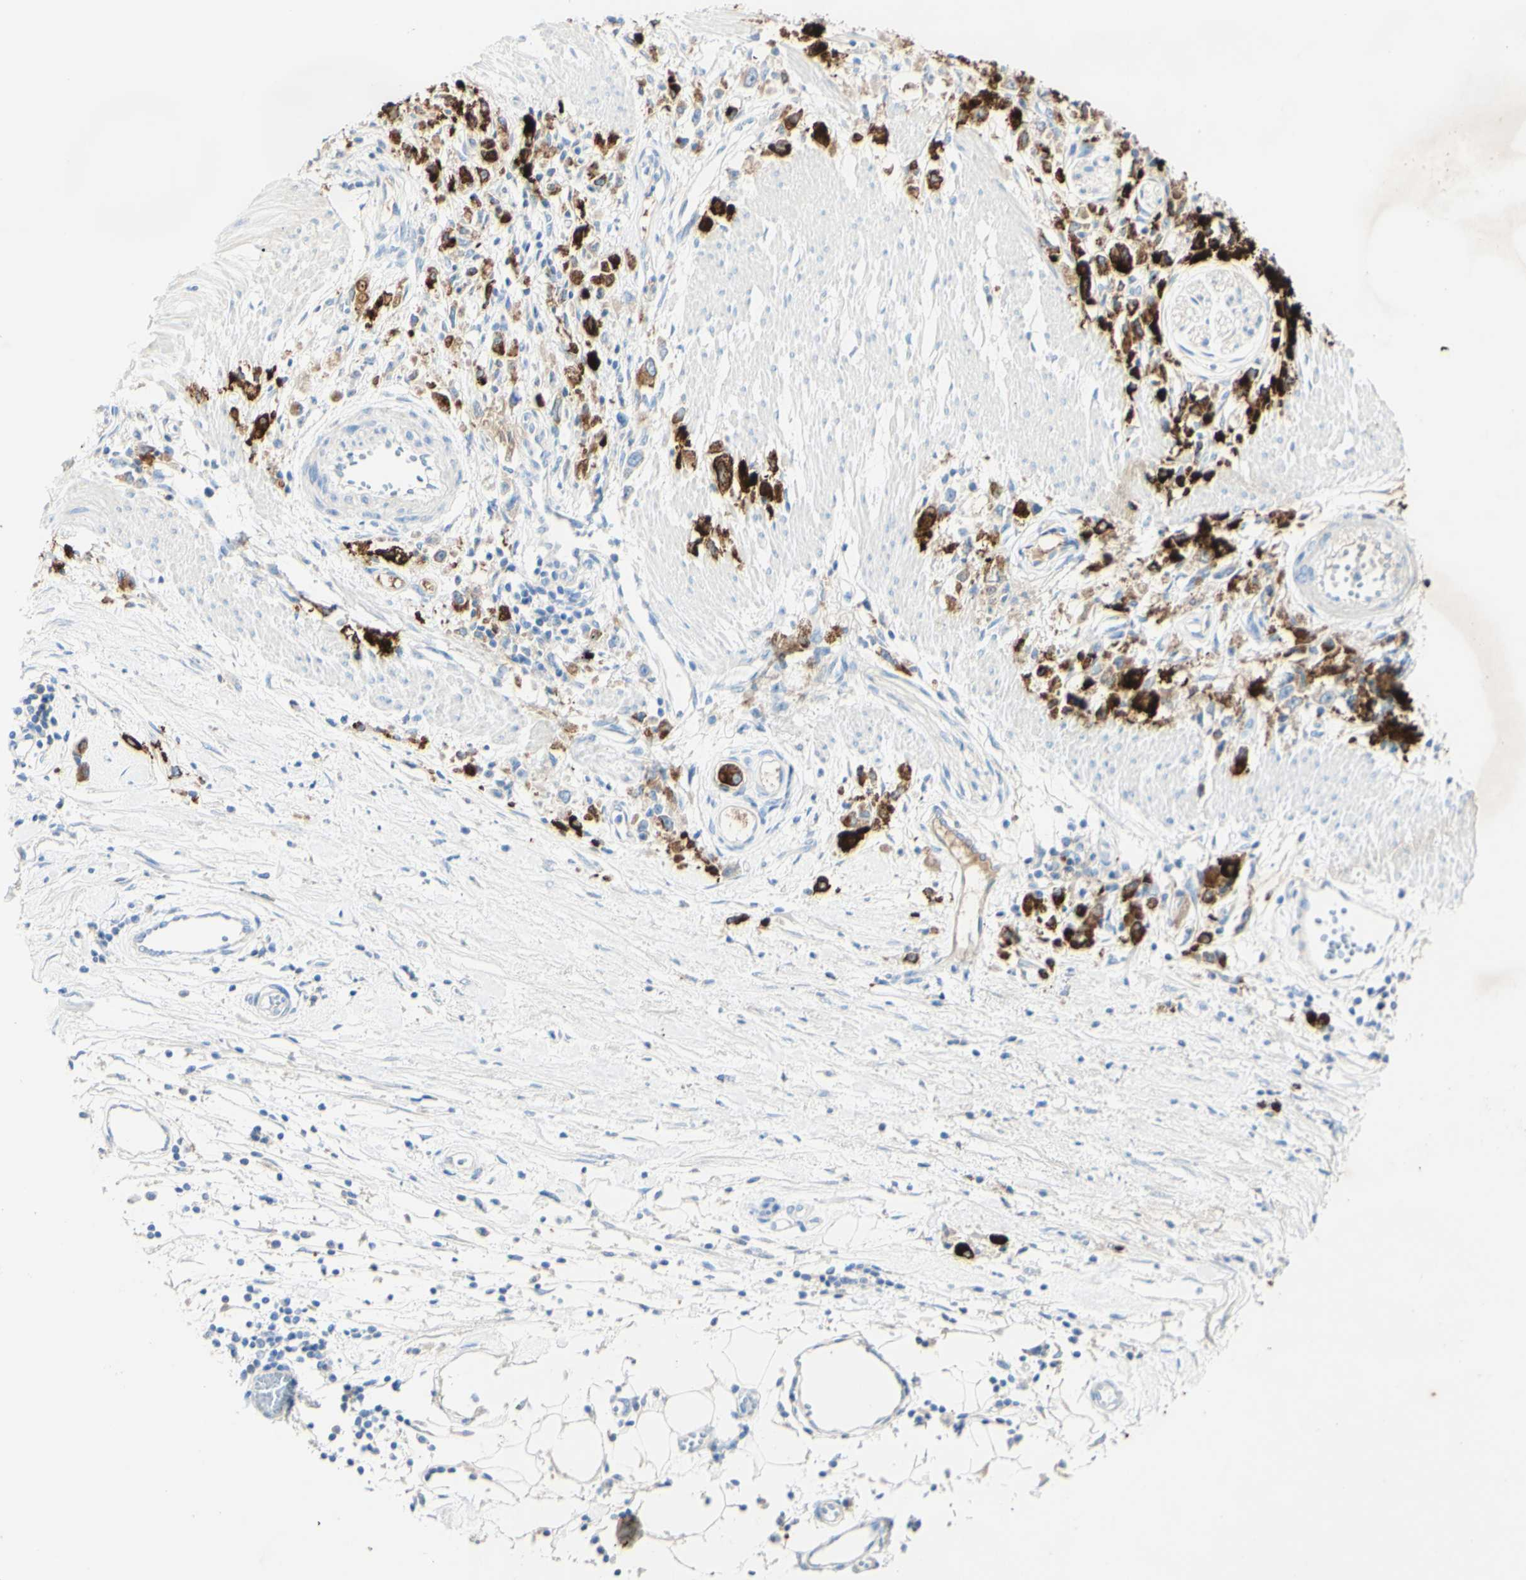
{"staining": {"intensity": "strong", "quantity": "25%-75%", "location": "cytoplasmic/membranous"}, "tissue": "stomach cancer", "cell_type": "Tumor cells", "image_type": "cancer", "snomed": [{"axis": "morphology", "description": "Adenocarcinoma, NOS"}, {"axis": "topography", "description": "Stomach"}], "caption": "Immunohistochemistry (IHC) (DAB (3,3'-diaminobenzidine)) staining of human stomach adenocarcinoma displays strong cytoplasmic/membranous protein staining in approximately 25%-75% of tumor cells.", "gene": "PIGR", "patient": {"sex": "female", "age": 59}}